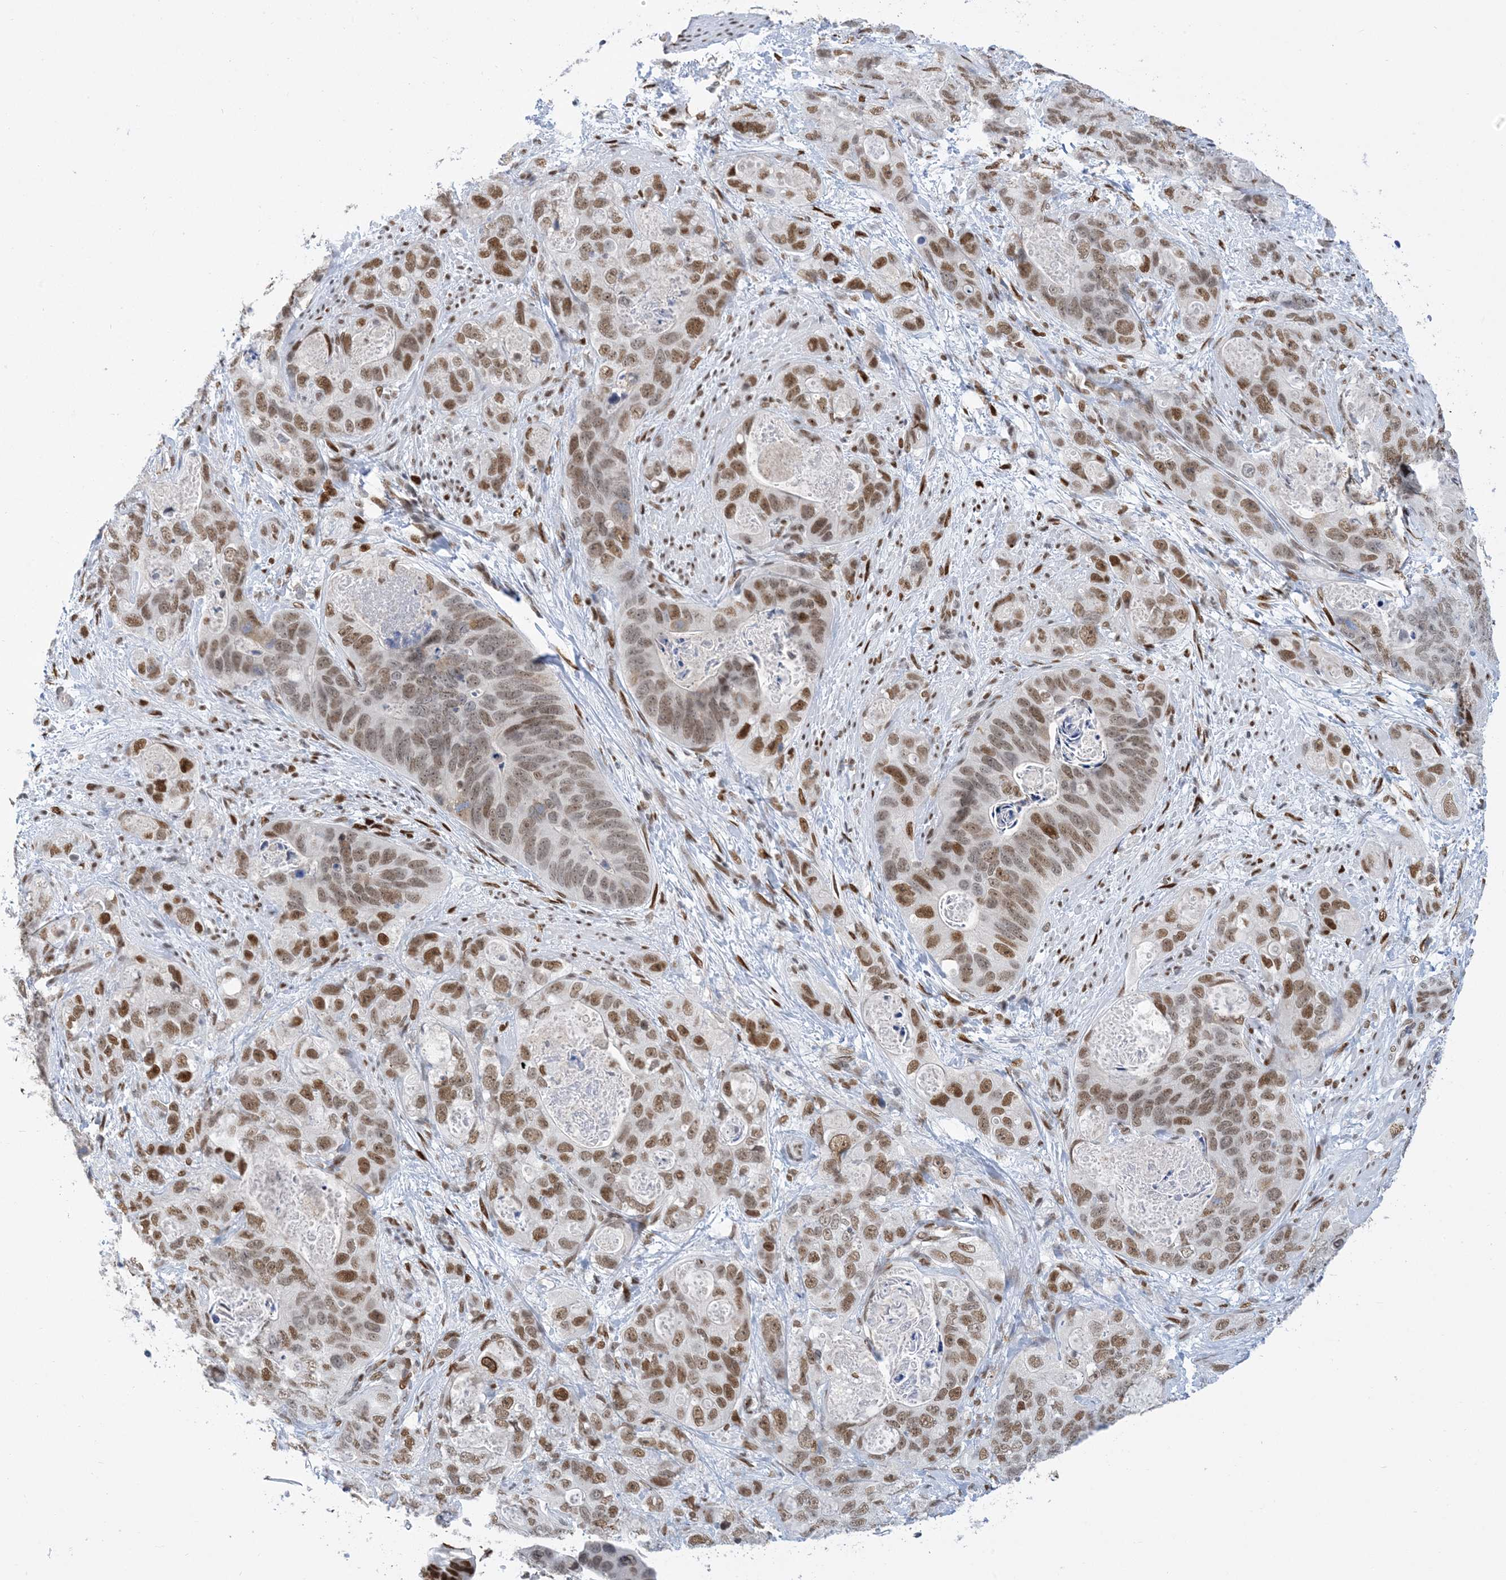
{"staining": {"intensity": "moderate", "quantity": ">75%", "location": "nuclear"}, "tissue": "stomach cancer", "cell_type": "Tumor cells", "image_type": "cancer", "snomed": [{"axis": "morphology", "description": "Adenocarcinoma, NOS"}, {"axis": "topography", "description": "Stomach"}], "caption": "IHC image of stomach cancer (adenocarcinoma) stained for a protein (brown), which demonstrates medium levels of moderate nuclear positivity in about >75% of tumor cells.", "gene": "PCYT1A", "patient": {"sex": "female", "age": 89}}